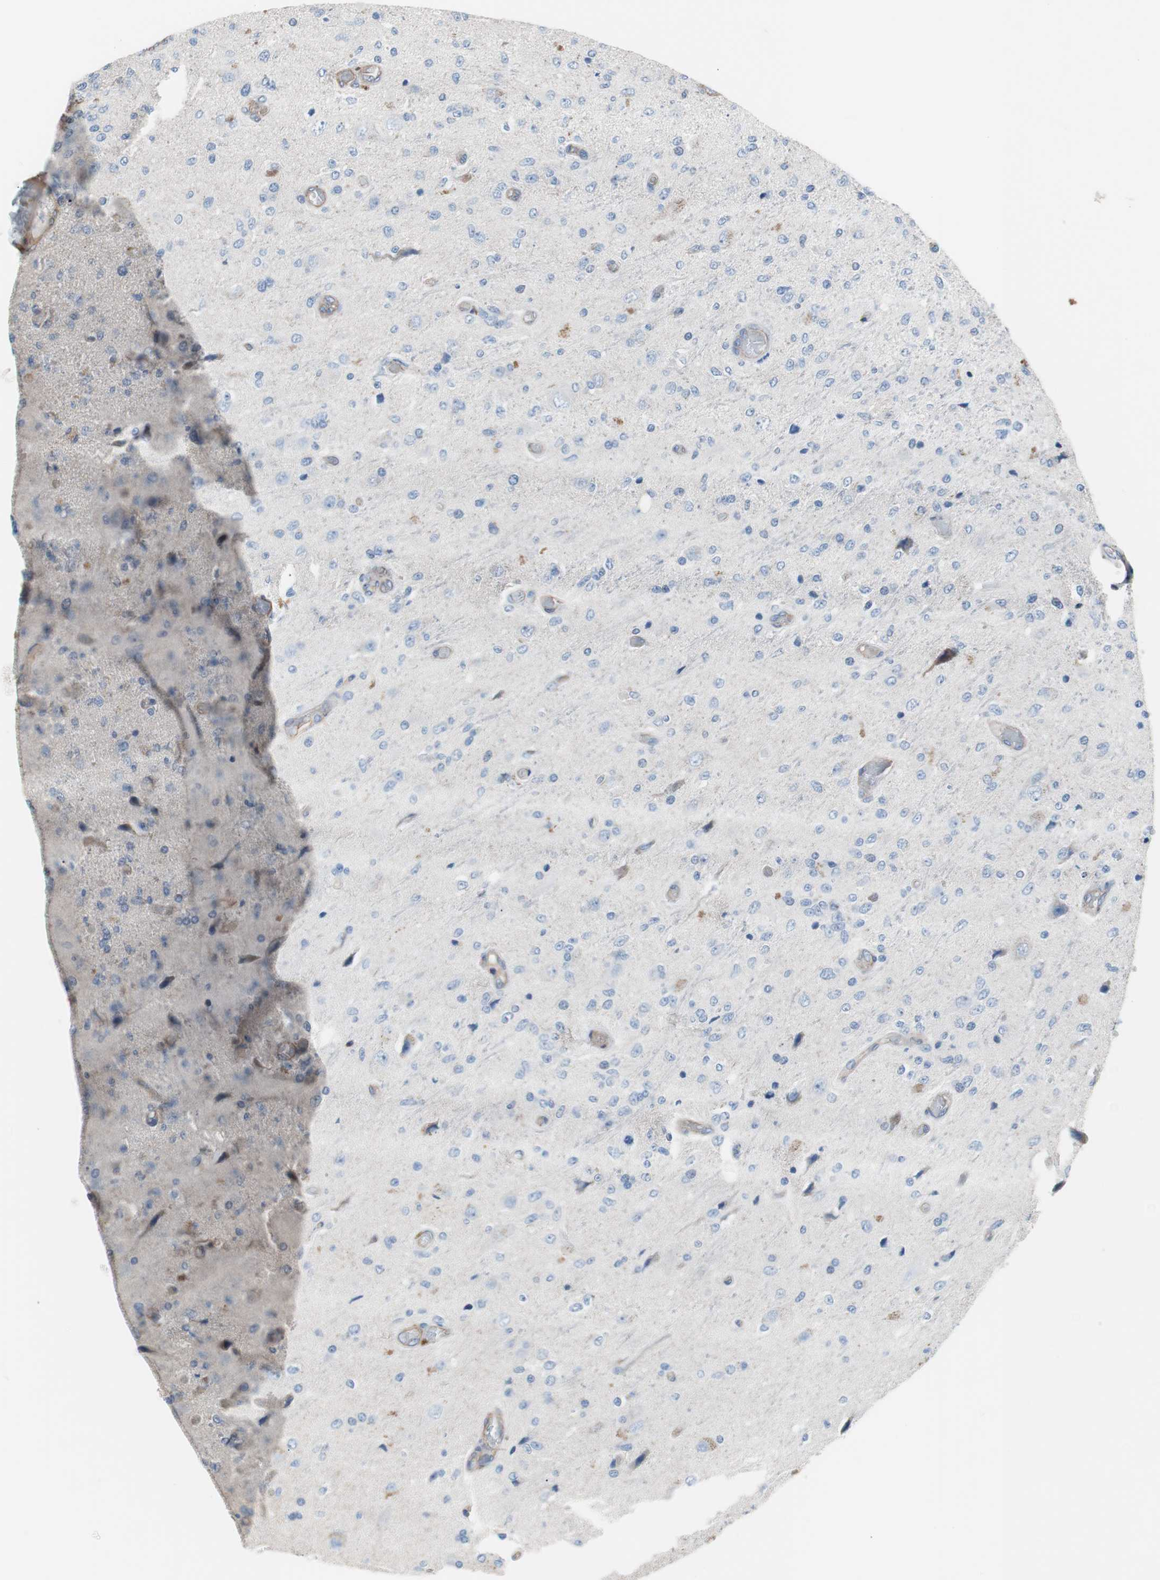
{"staining": {"intensity": "negative", "quantity": "none", "location": "none"}, "tissue": "glioma", "cell_type": "Tumor cells", "image_type": "cancer", "snomed": [{"axis": "morphology", "description": "Normal tissue, NOS"}, {"axis": "morphology", "description": "Glioma, malignant, High grade"}, {"axis": "topography", "description": "Cerebral cortex"}], "caption": "A micrograph of human malignant high-grade glioma is negative for staining in tumor cells.", "gene": "GPR160", "patient": {"sex": "male", "age": 77}}